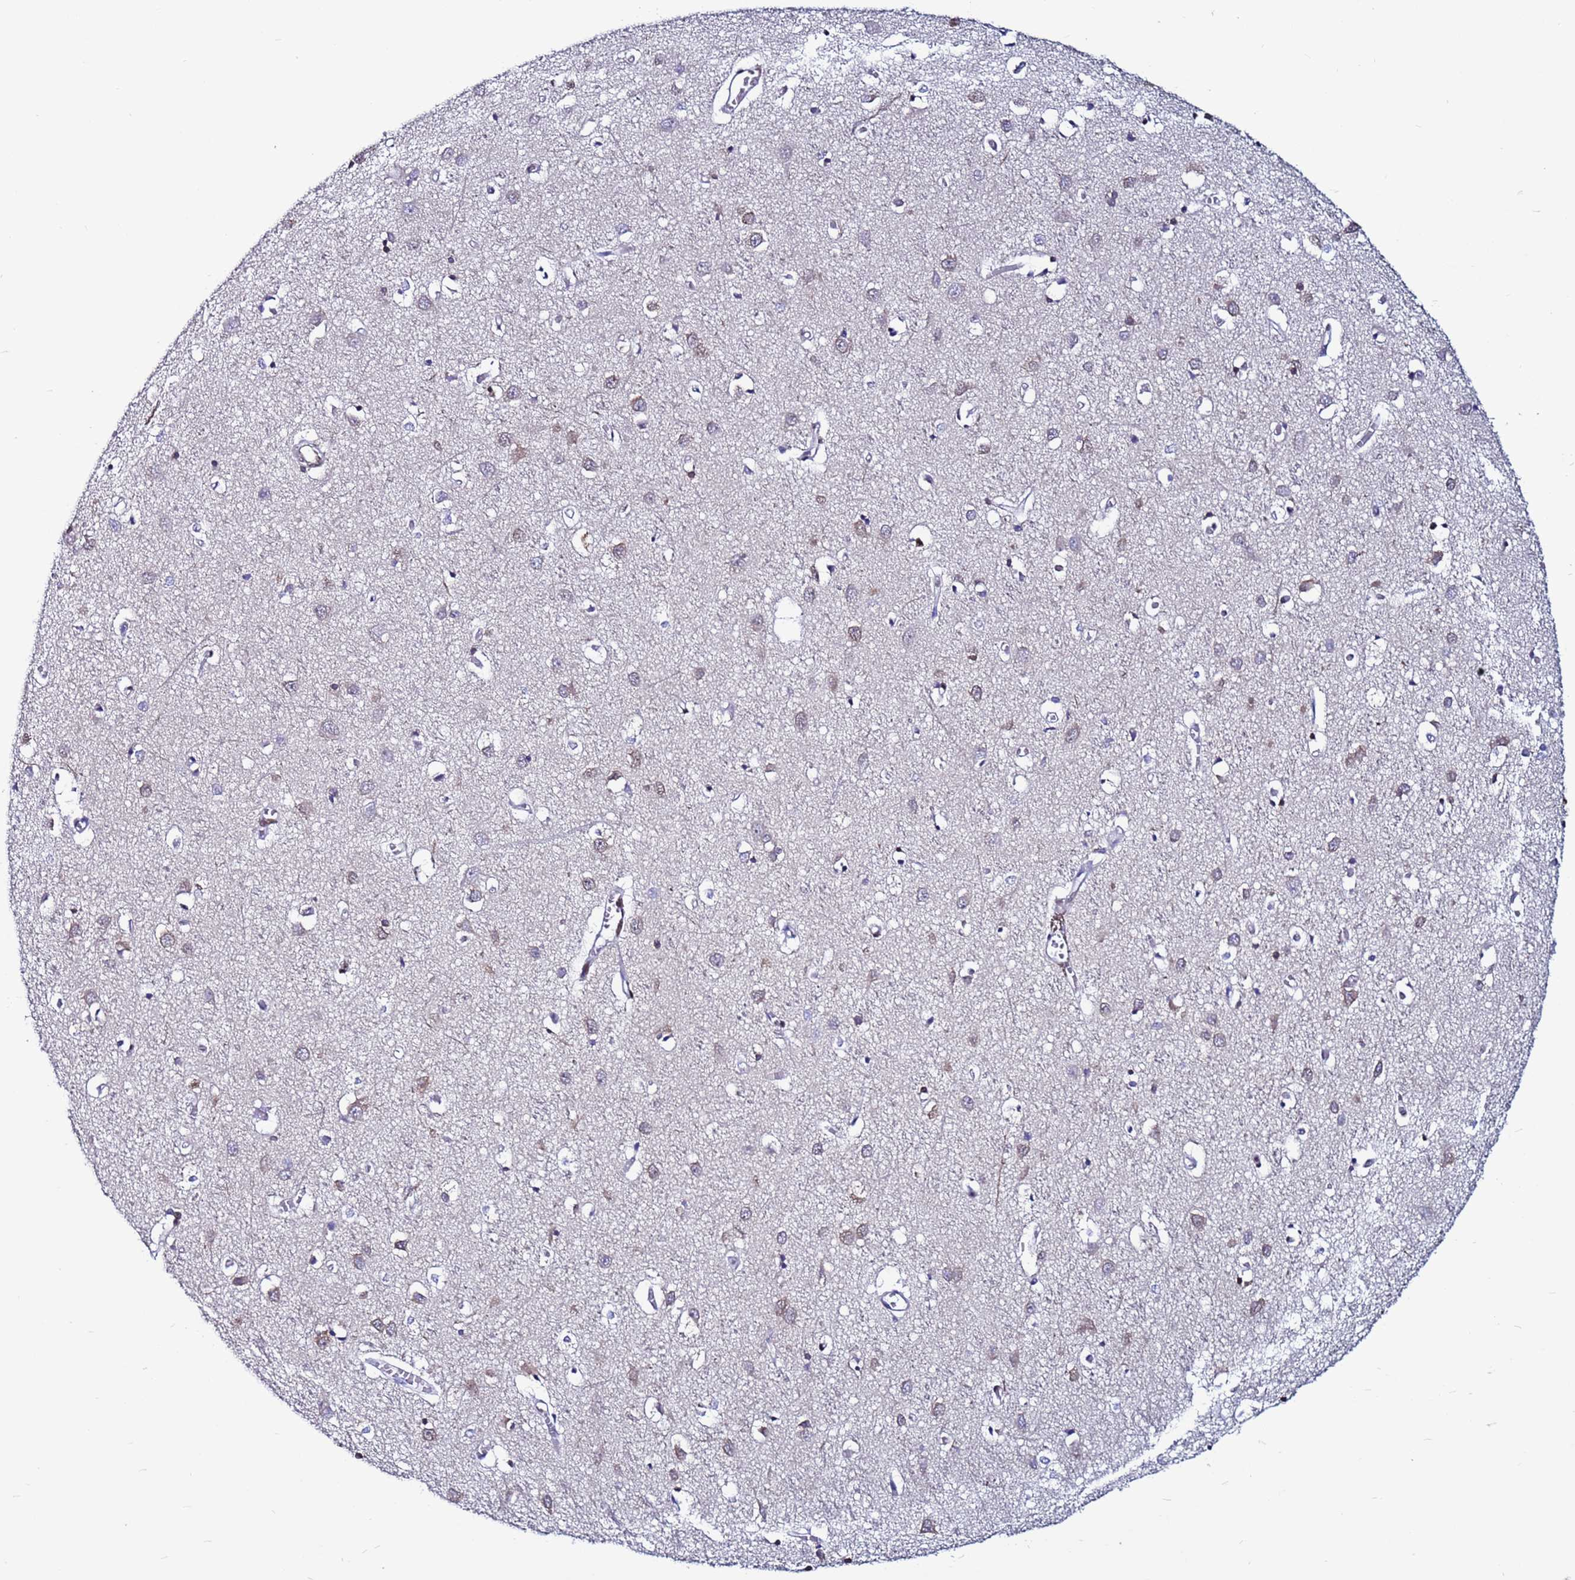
{"staining": {"intensity": "negative", "quantity": "none", "location": "none"}, "tissue": "cerebral cortex", "cell_type": "Endothelial cells", "image_type": "normal", "snomed": [{"axis": "morphology", "description": "Normal tissue, NOS"}, {"axis": "topography", "description": "Cerebral cortex"}], "caption": "Endothelial cells are negative for brown protein staining in unremarkable cerebral cortex. (Immunohistochemistry (ihc), brightfield microscopy, high magnification).", "gene": "TRIM37", "patient": {"sex": "female", "age": 64}}